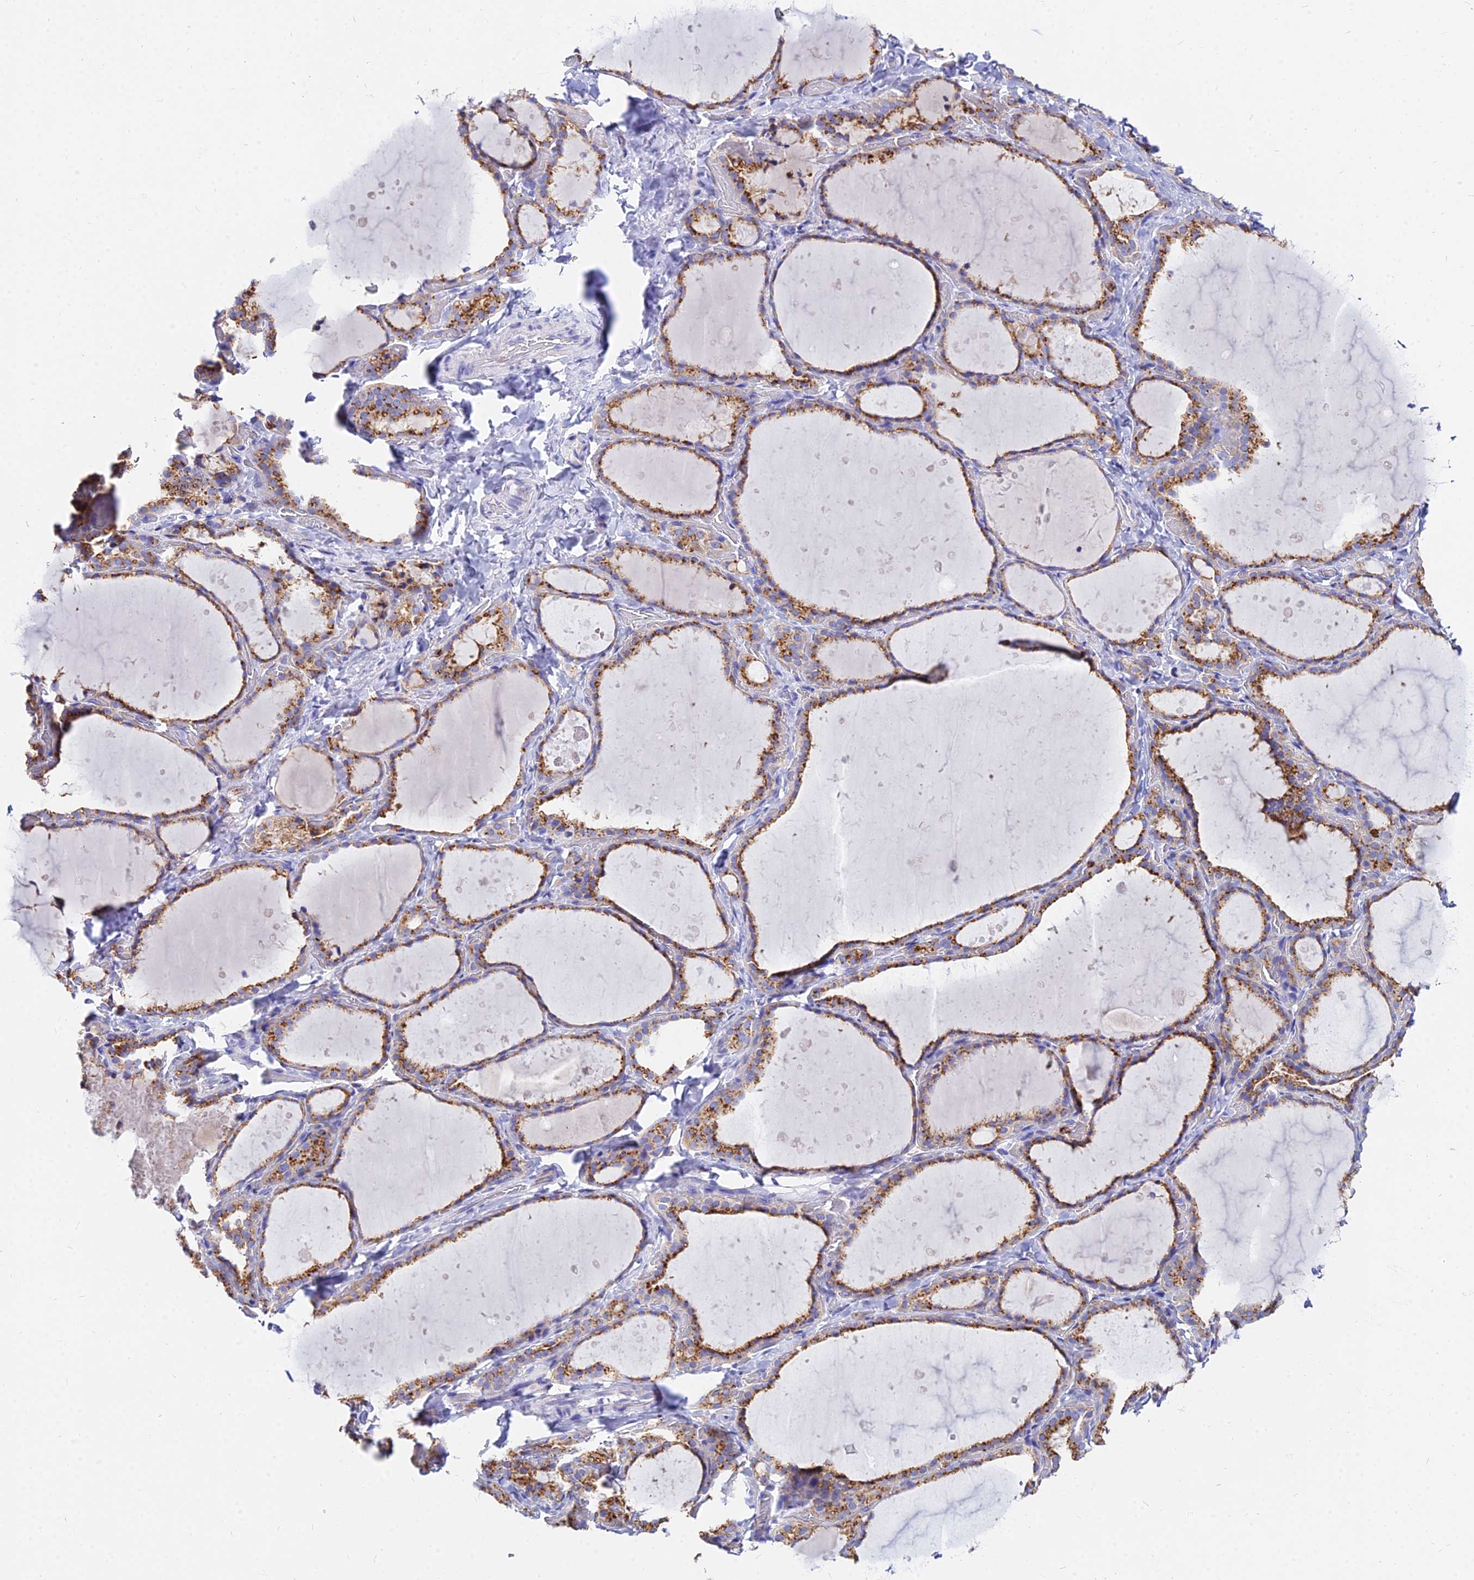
{"staining": {"intensity": "moderate", "quantity": ">75%", "location": "cytoplasmic/membranous"}, "tissue": "thyroid gland", "cell_type": "Glandular cells", "image_type": "normal", "snomed": [{"axis": "morphology", "description": "Normal tissue, NOS"}, {"axis": "topography", "description": "Thyroid gland"}], "caption": "This image displays immunohistochemistry staining of benign human thyroid gland, with medium moderate cytoplasmic/membranous staining in approximately >75% of glandular cells.", "gene": "AGTRAP", "patient": {"sex": "female", "age": 44}}